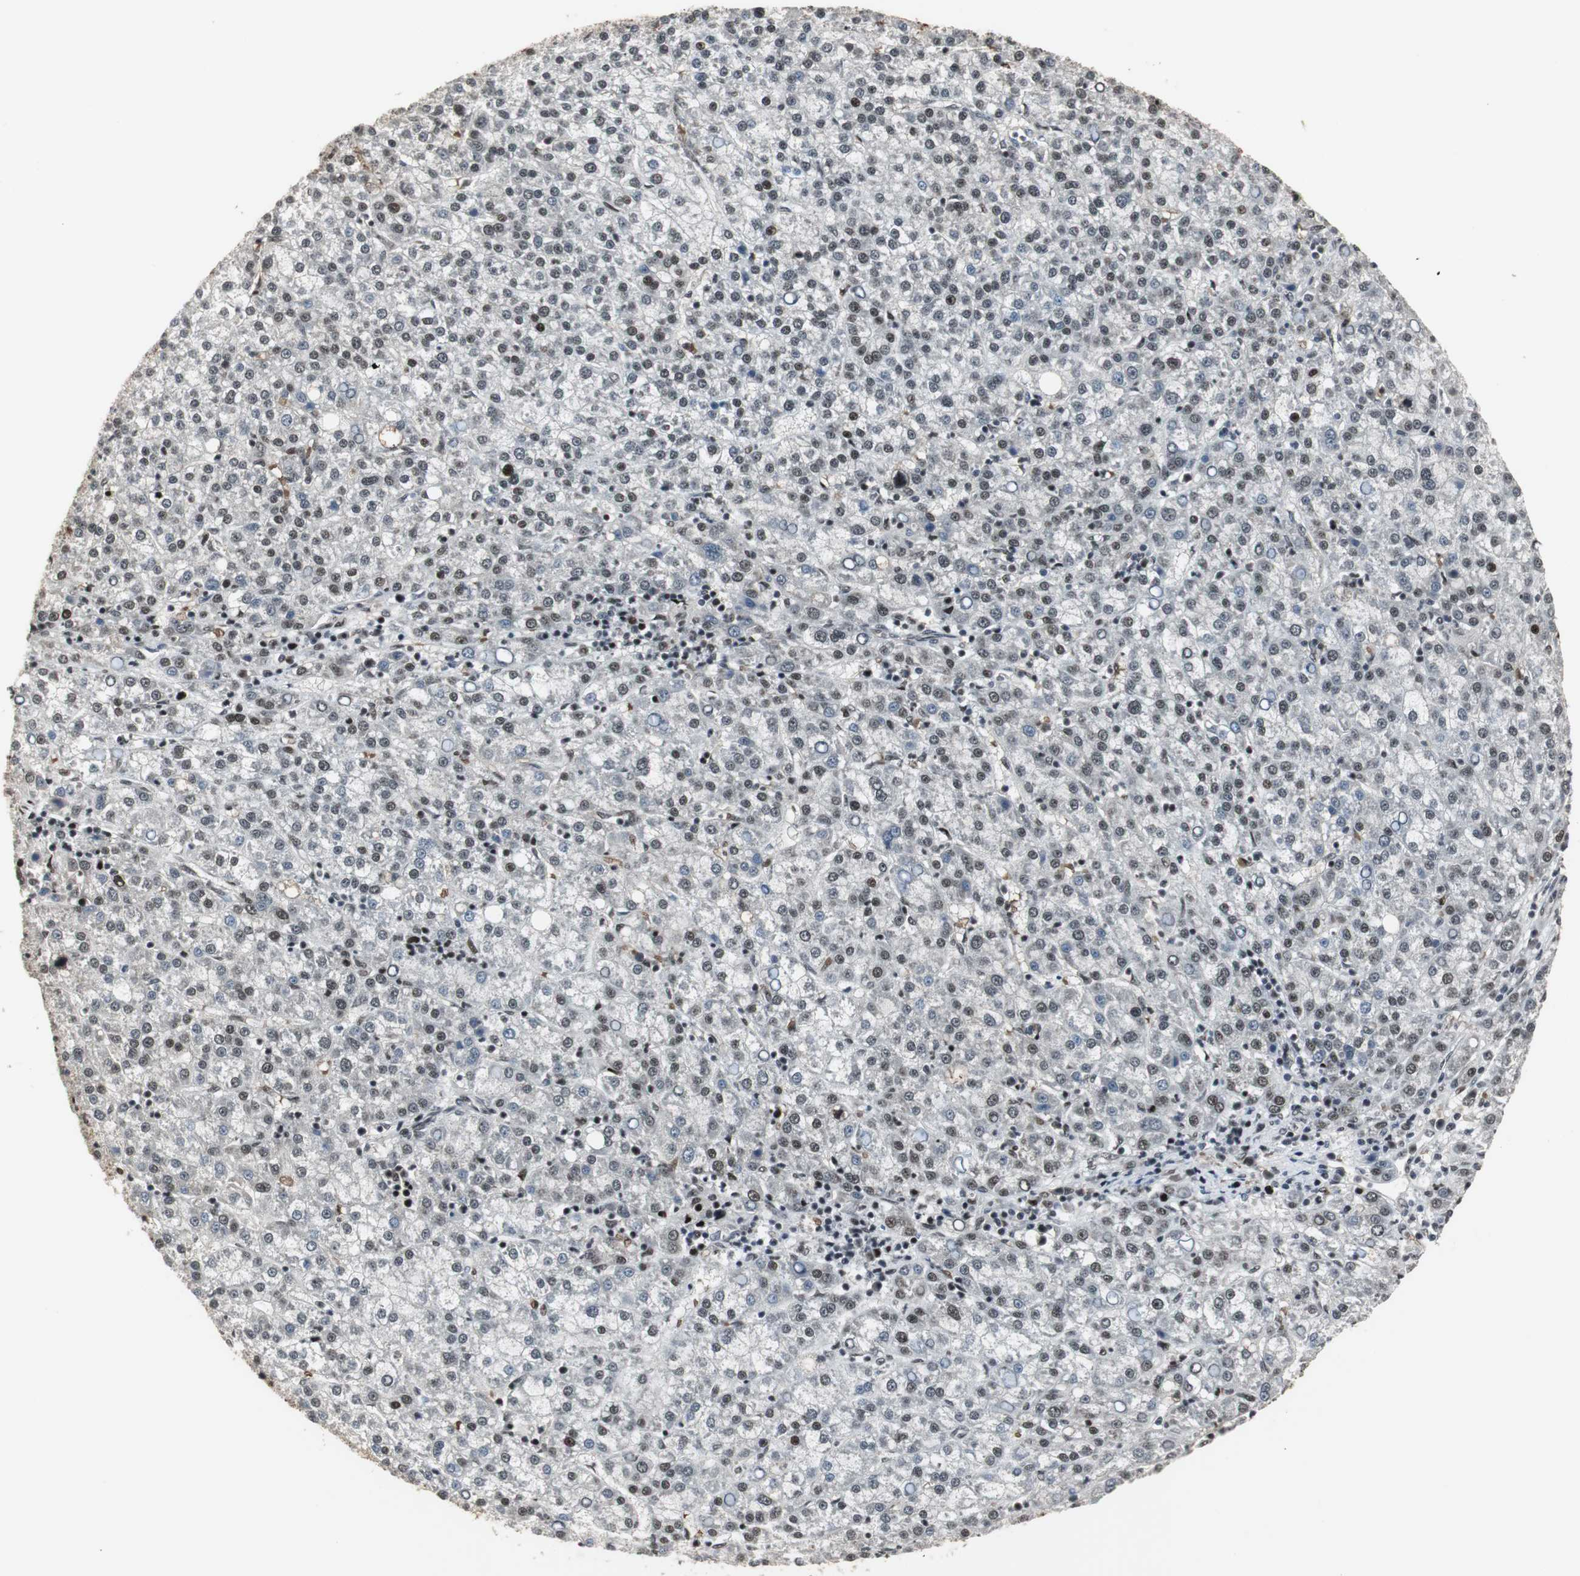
{"staining": {"intensity": "moderate", "quantity": "25%-75%", "location": "nuclear"}, "tissue": "liver cancer", "cell_type": "Tumor cells", "image_type": "cancer", "snomed": [{"axis": "morphology", "description": "Carcinoma, Hepatocellular, NOS"}, {"axis": "topography", "description": "Liver"}], "caption": "This micrograph reveals IHC staining of liver cancer, with medium moderate nuclear positivity in approximately 25%-75% of tumor cells.", "gene": "TAF5", "patient": {"sex": "female", "age": 58}}